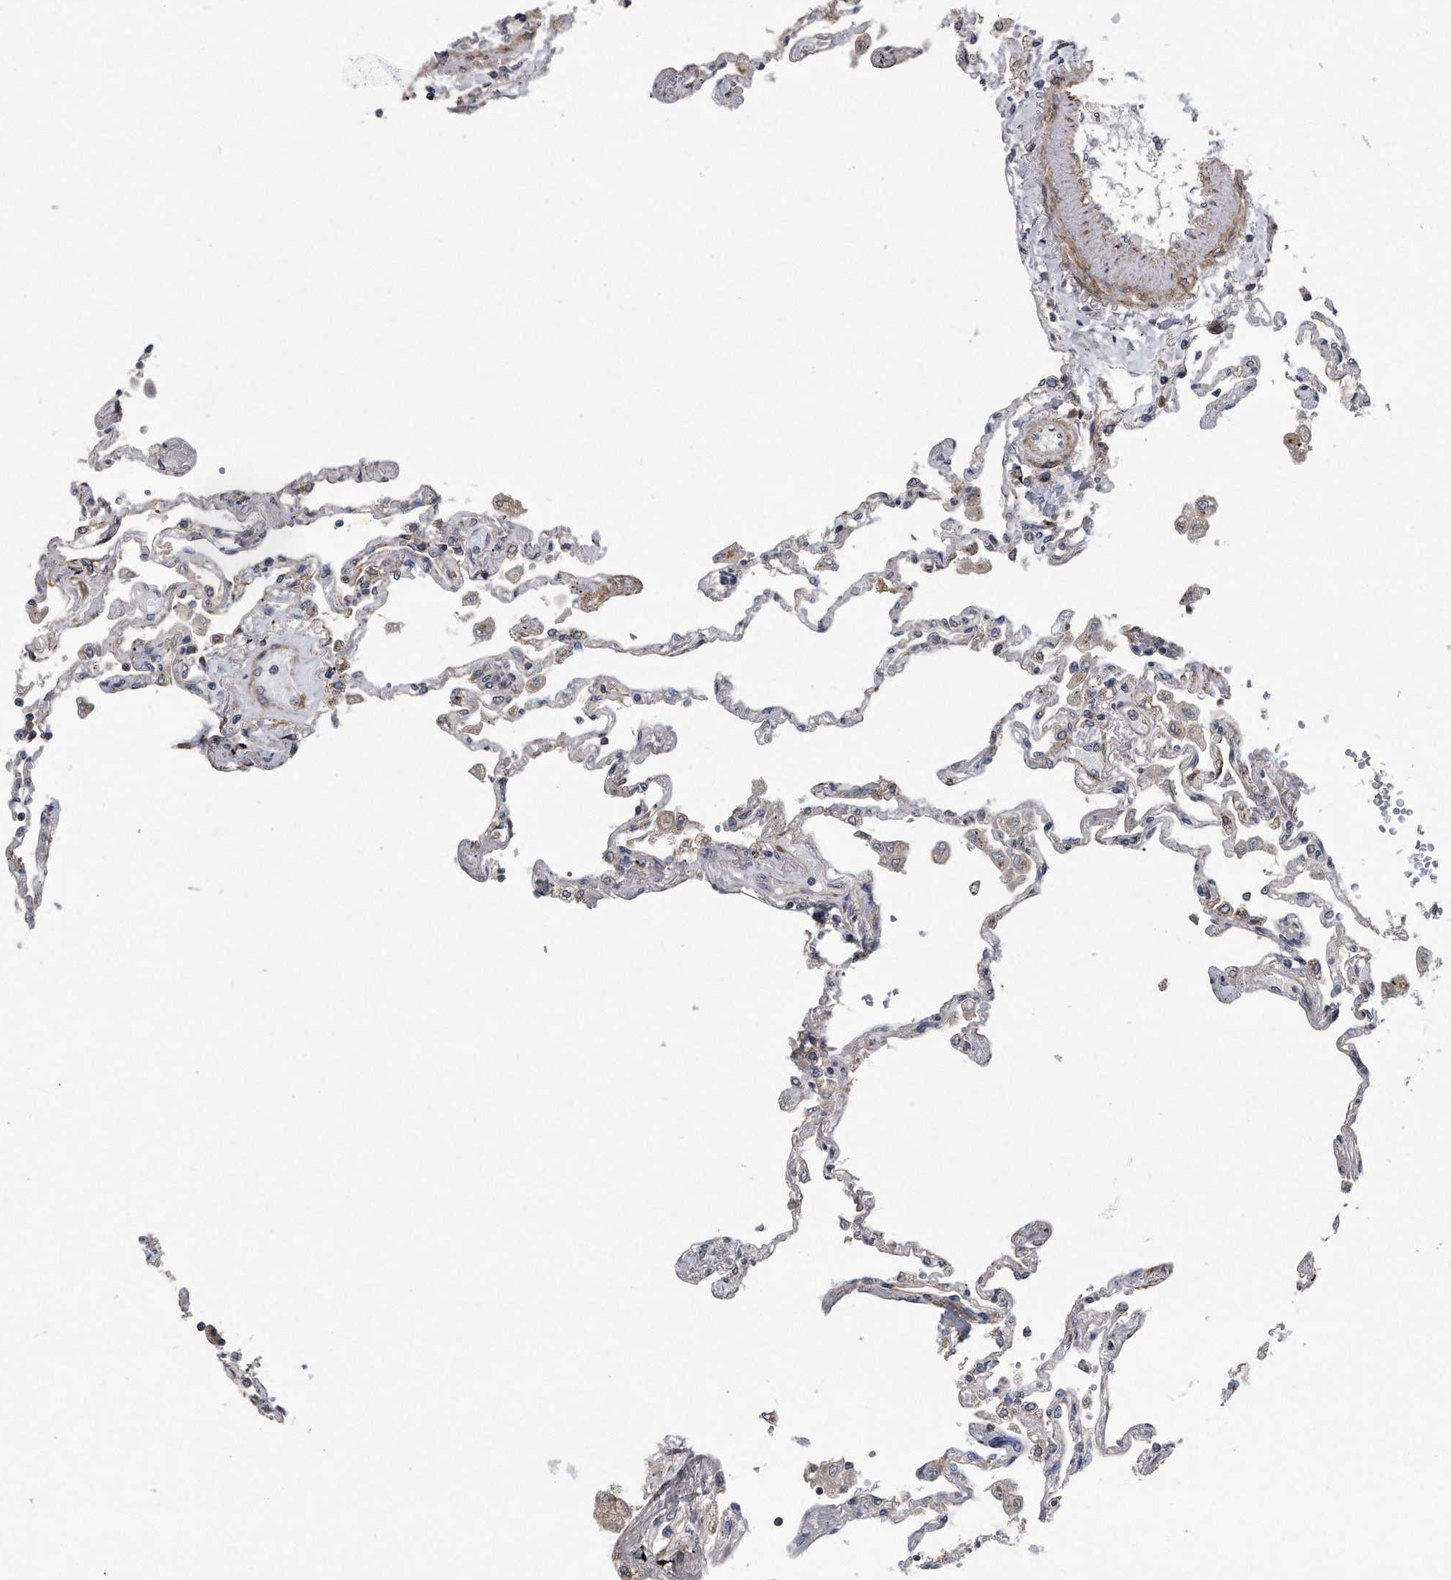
{"staining": {"intensity": "weak", "quantity": "25%-75%", "location": "cytoplasmic/membranous"}, "tissue": "lung", "cell_type": "Alveolar cells", "image_type": "normal", "snomed": [{"axis": "morphology", "description": "Normal tissue, NOS"}, {"axis": "topography", "description": "Lung"}], "caption": "Alveolar cells display weak cytoplasmic/membranous positivity in approximately 25%-75% of cells in normal lung.", "gene": "LYRM4", "patient": {"sex": "female", "age": 67}}